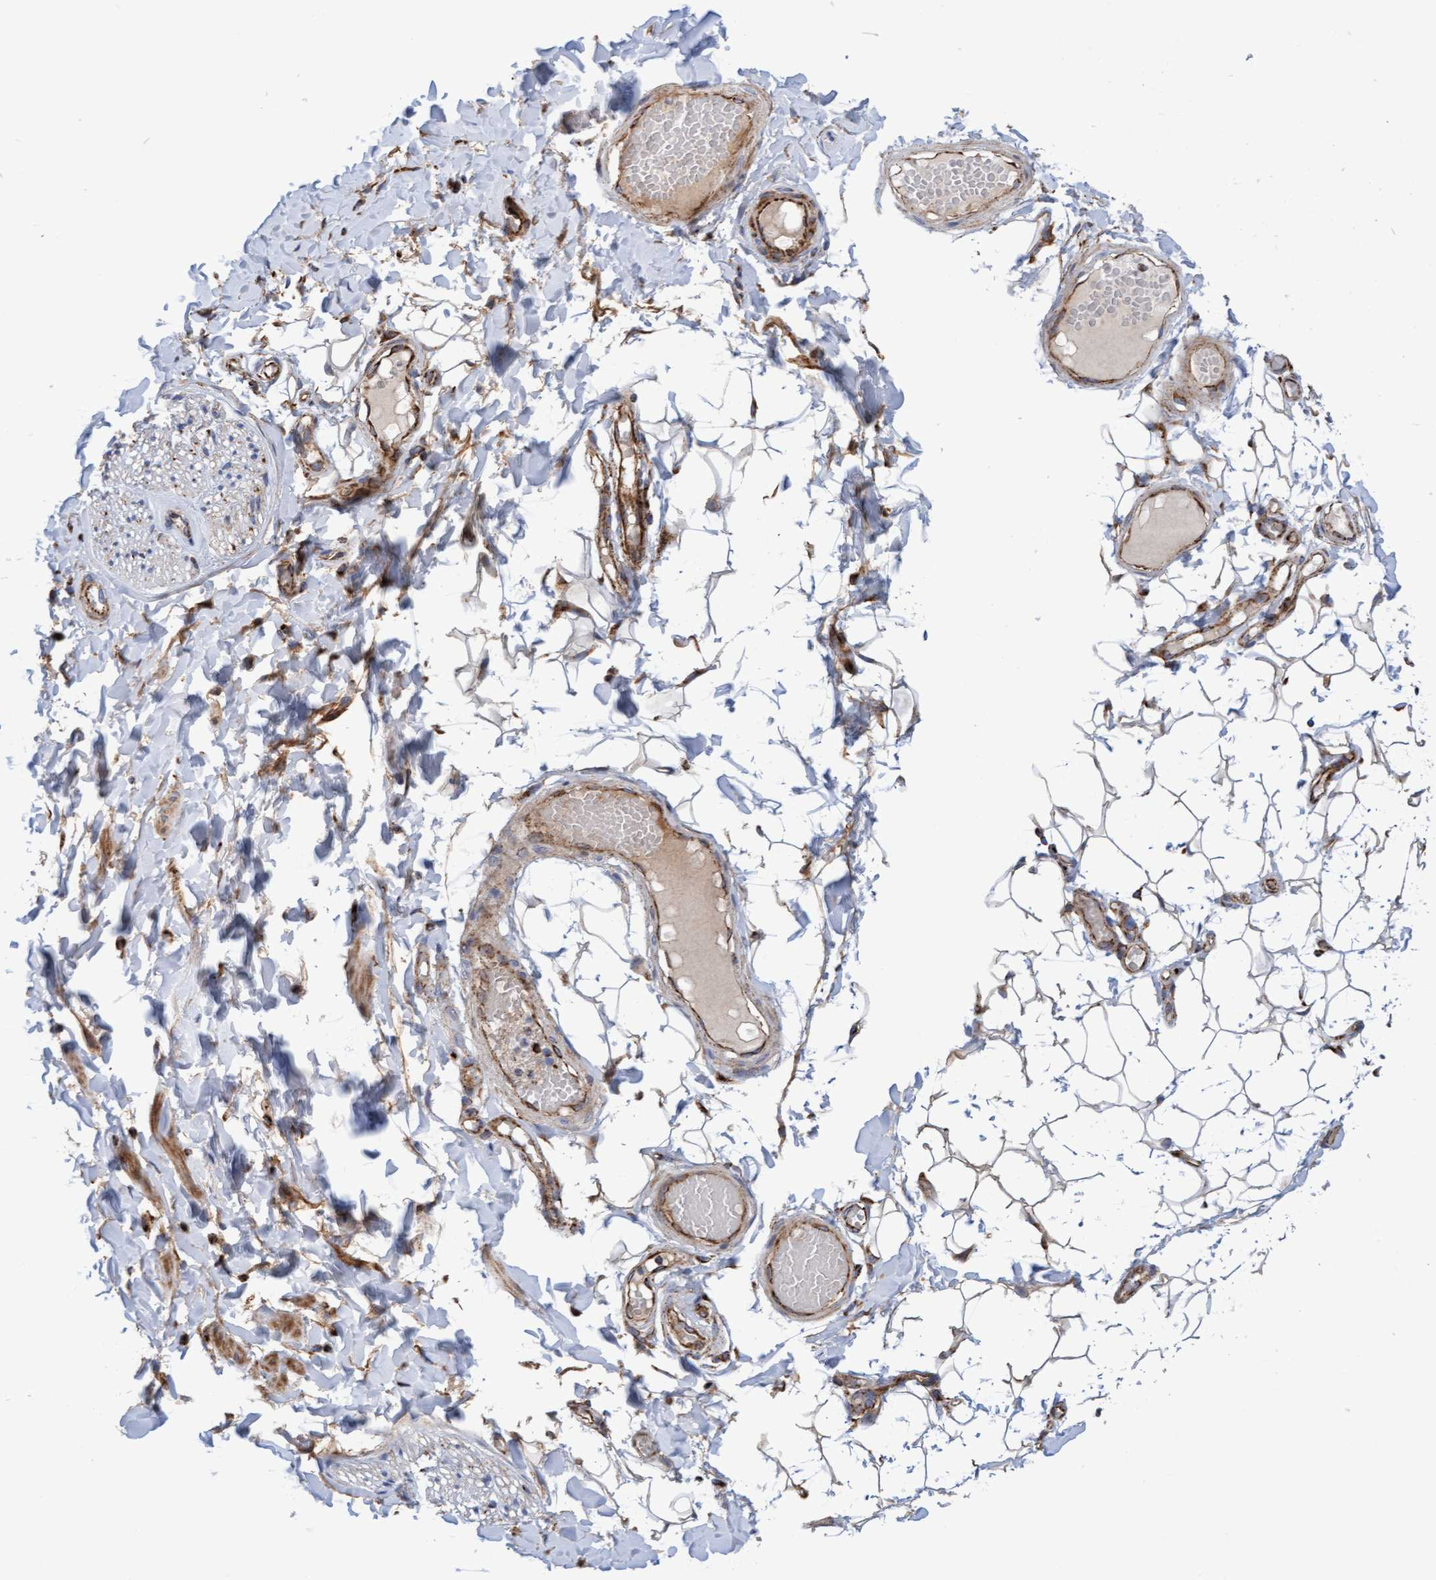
{"staining": {"intensity": "negative", "quantity": "none", "location": "none"}, "tissue": "adipose tissue", "cell_type": "Adipocytes", "image_type": "normal", "snomed": [{"axis": "morphology", "description": "Normal tissue, NOS"}, {"axis": "topography", "description": "Adipose tissue"}, {"axis": "topography", "description": "Vascular tissue"}, {"axis": "topography", "description": "Peripheral nerve tissue"}], "caption": "This histopathology image is of unremarkable adipose tissue stained with IHC to label a protein in brown with the nuclei are counter-stained blue. There is no expression in adipocytes.", "gene": "GGTA1", "patient": {"sex": "male", "age": 25}}